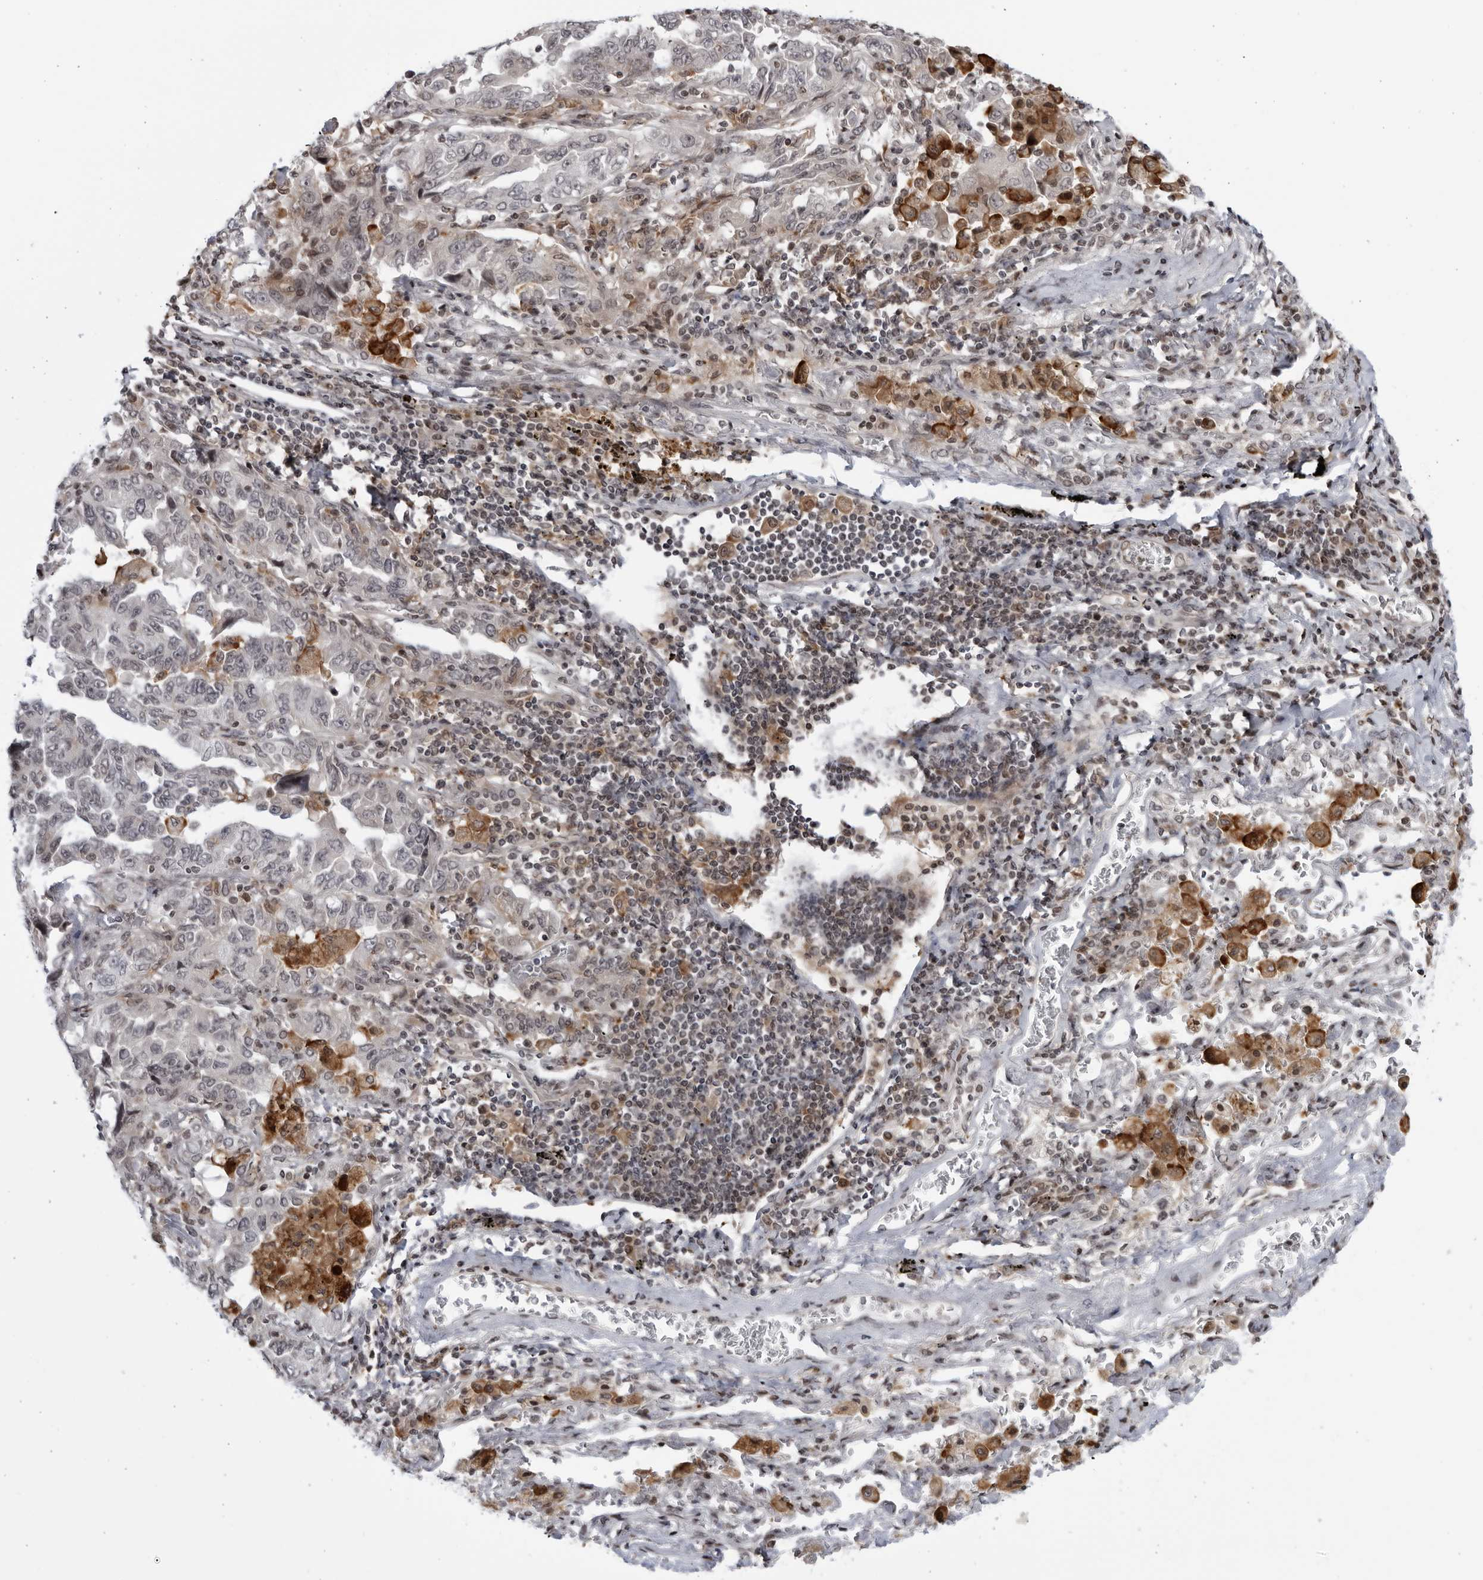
{"staining": {"intensity": "negative", "quantity": "none", "location": "none"}, "tissue": "lung cancer", "cell_type": "Tumor cells", "image_type": "cancer", "snomed": [{"axis": "morphology", "description": "Adenocarcinoma, NOS"}, {"axis": "topography", "description": "Lung"}], "caption": "Human lung adenocarcinoma stained for a protein using immunohistochemistry (IHC) reveals no positivity in tumor cells.", "gene": "DTL", "patient": {"sex": "female", "age": 51}}